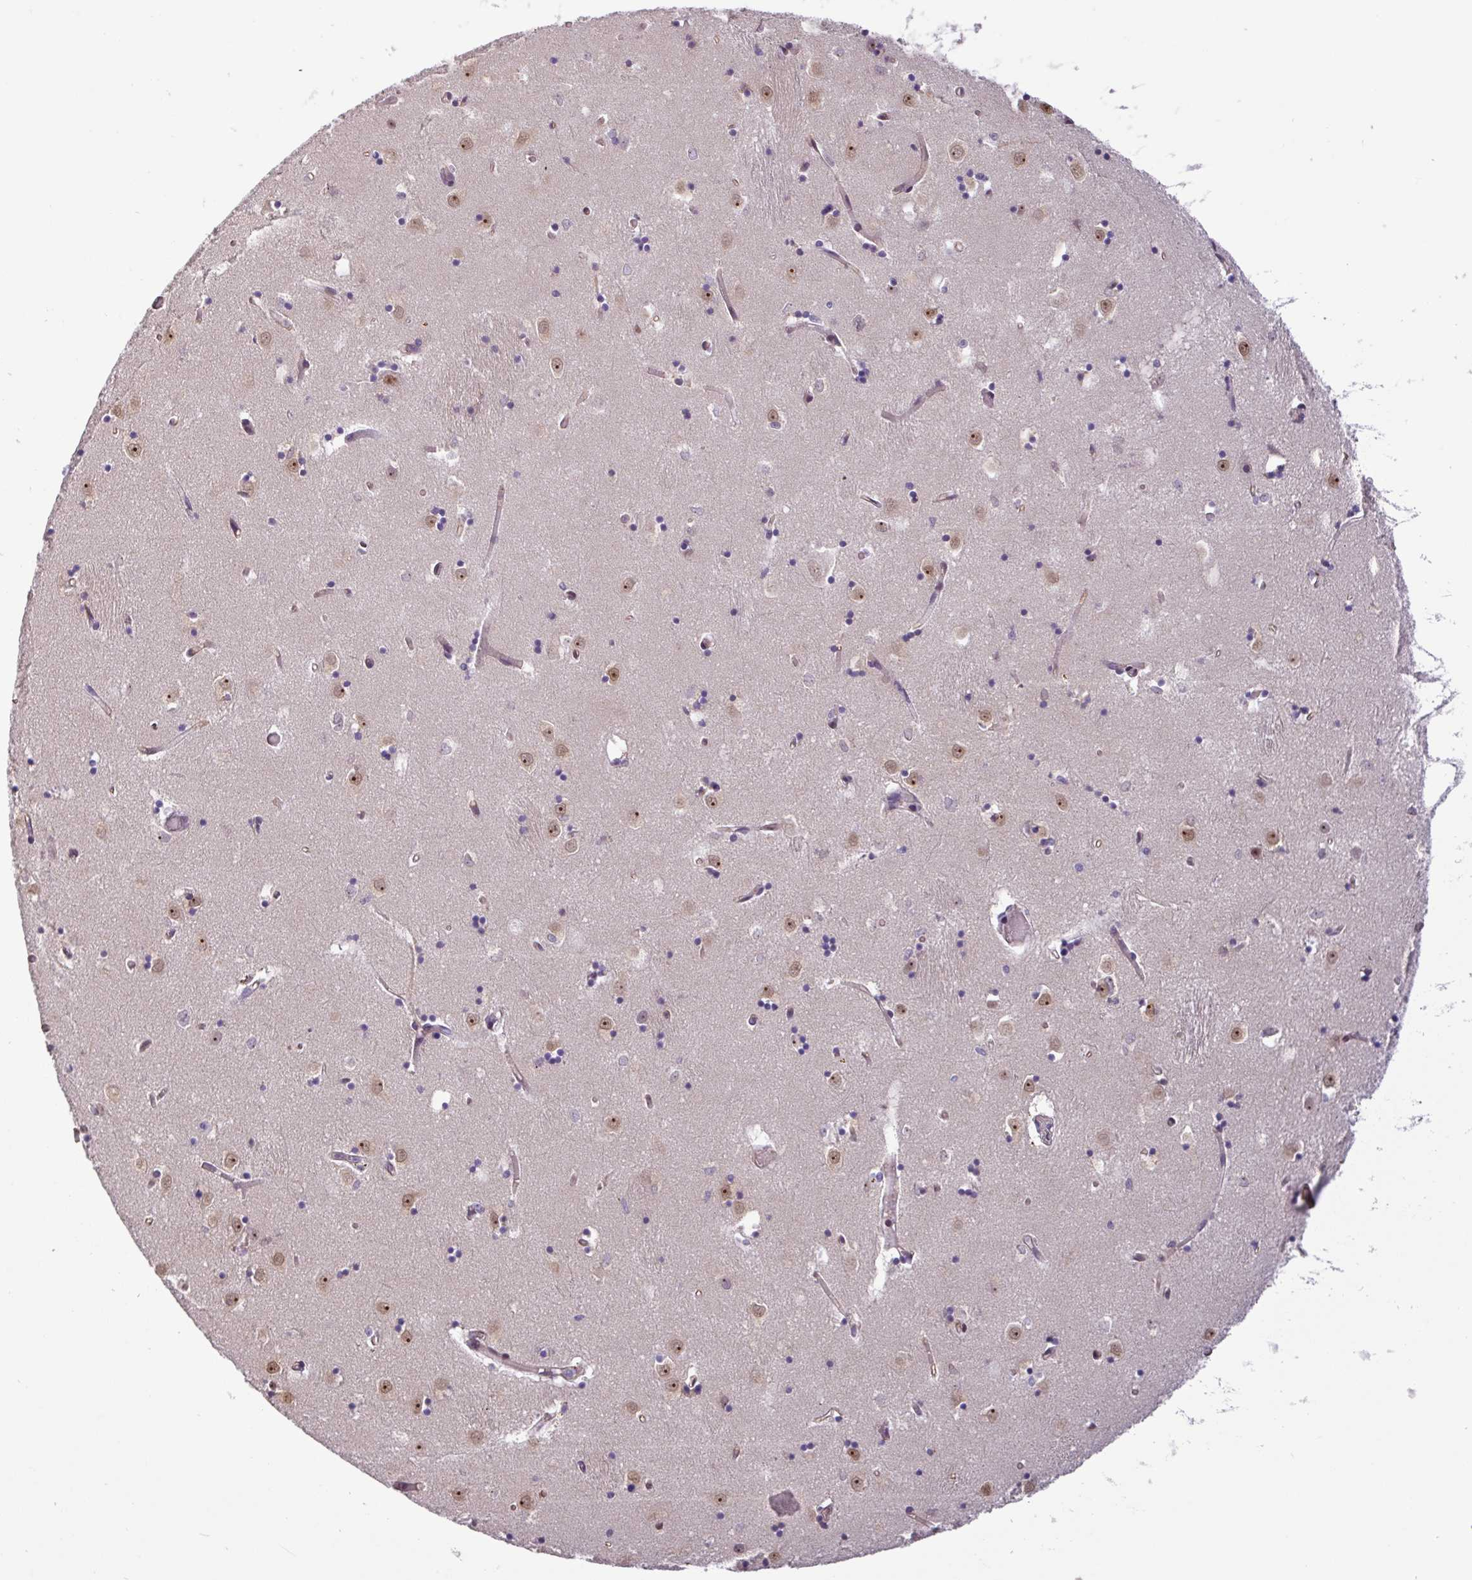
{"staining": {"intensity": "negative", "quantity": "none", "location": "none"}, "tissue": "caudate", "cell_type": "Glial cells", "image_type": "normal", "snomed": [{"axis": "morphology", "description": "Normal tissue, NOS"}, {"axis": "topography", "description": "Lateral ventricle wall"}], "caption": "Protein analysis of normal caudate exhibits no significant staining in glial cells. The staining was performed using DAB to visualize the protein expression in brown, while the nuclei were stained in blue with hematoxylin (Magnification: 20x).", "gene": "RRN3", "patient": {"sex": "male", "age": 70}}